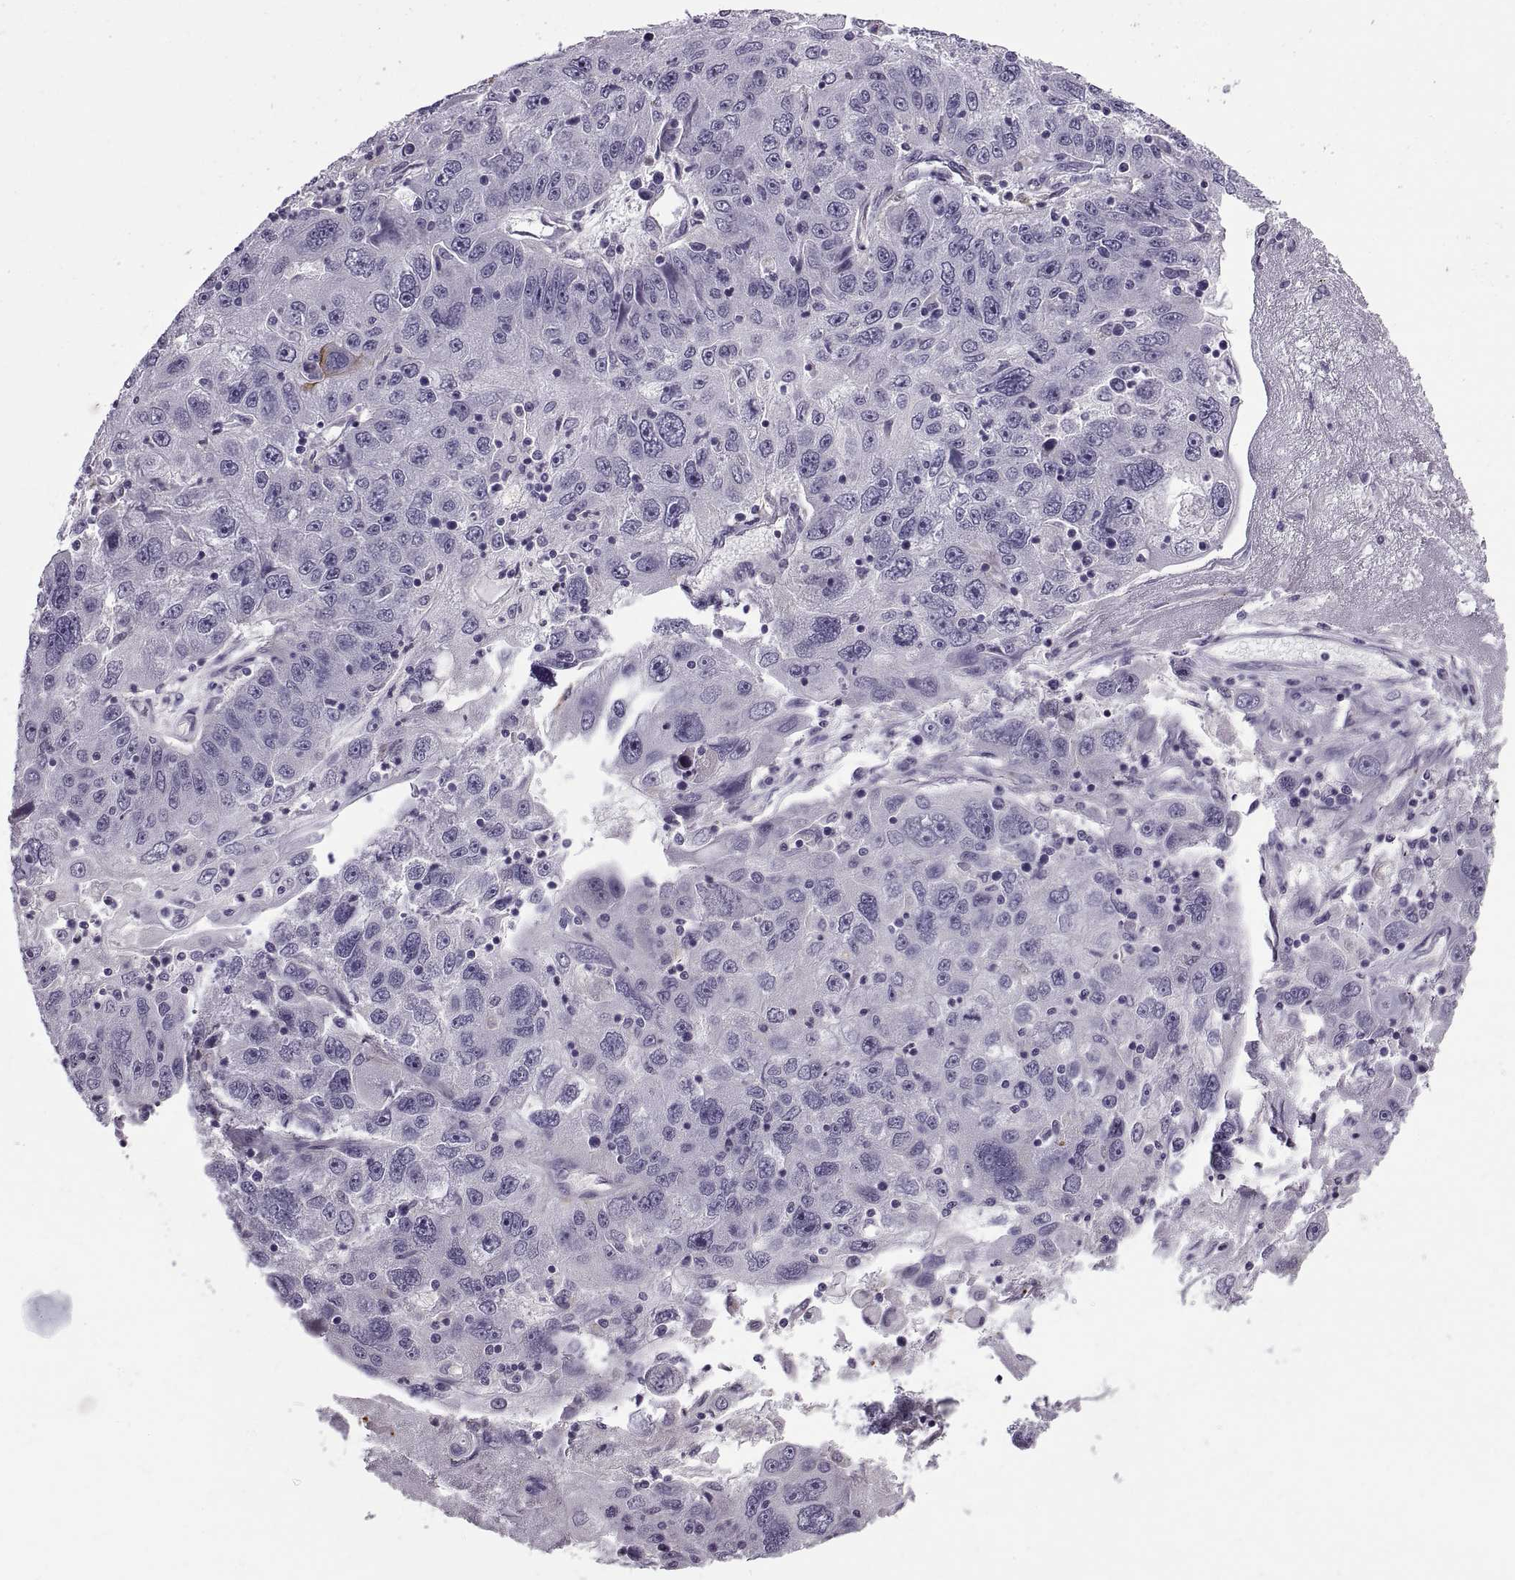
{"staining": {"intensity": "negative", "quantity": "none", "location": "none"}, "tissue": "stomach cancer", "cell_type": "Tumor cells", "image_type": "cancer", "snomed": [{"axis": "morphology", "description": "Adenocarcinoma, NOS"}, {"axis": "topography", "description": "Stomach"}], "caption": "DAB immunohistochemical staining of human stomach adenocarcinoma displays no significant positivity in tumor cells. (DAB (3,3'-diaminobenzidine) immunohistochemistry (IHC) with hematoxylin counter stain).", "gene": "CALCR", "patient": {"sex": "male", "age": 56}}